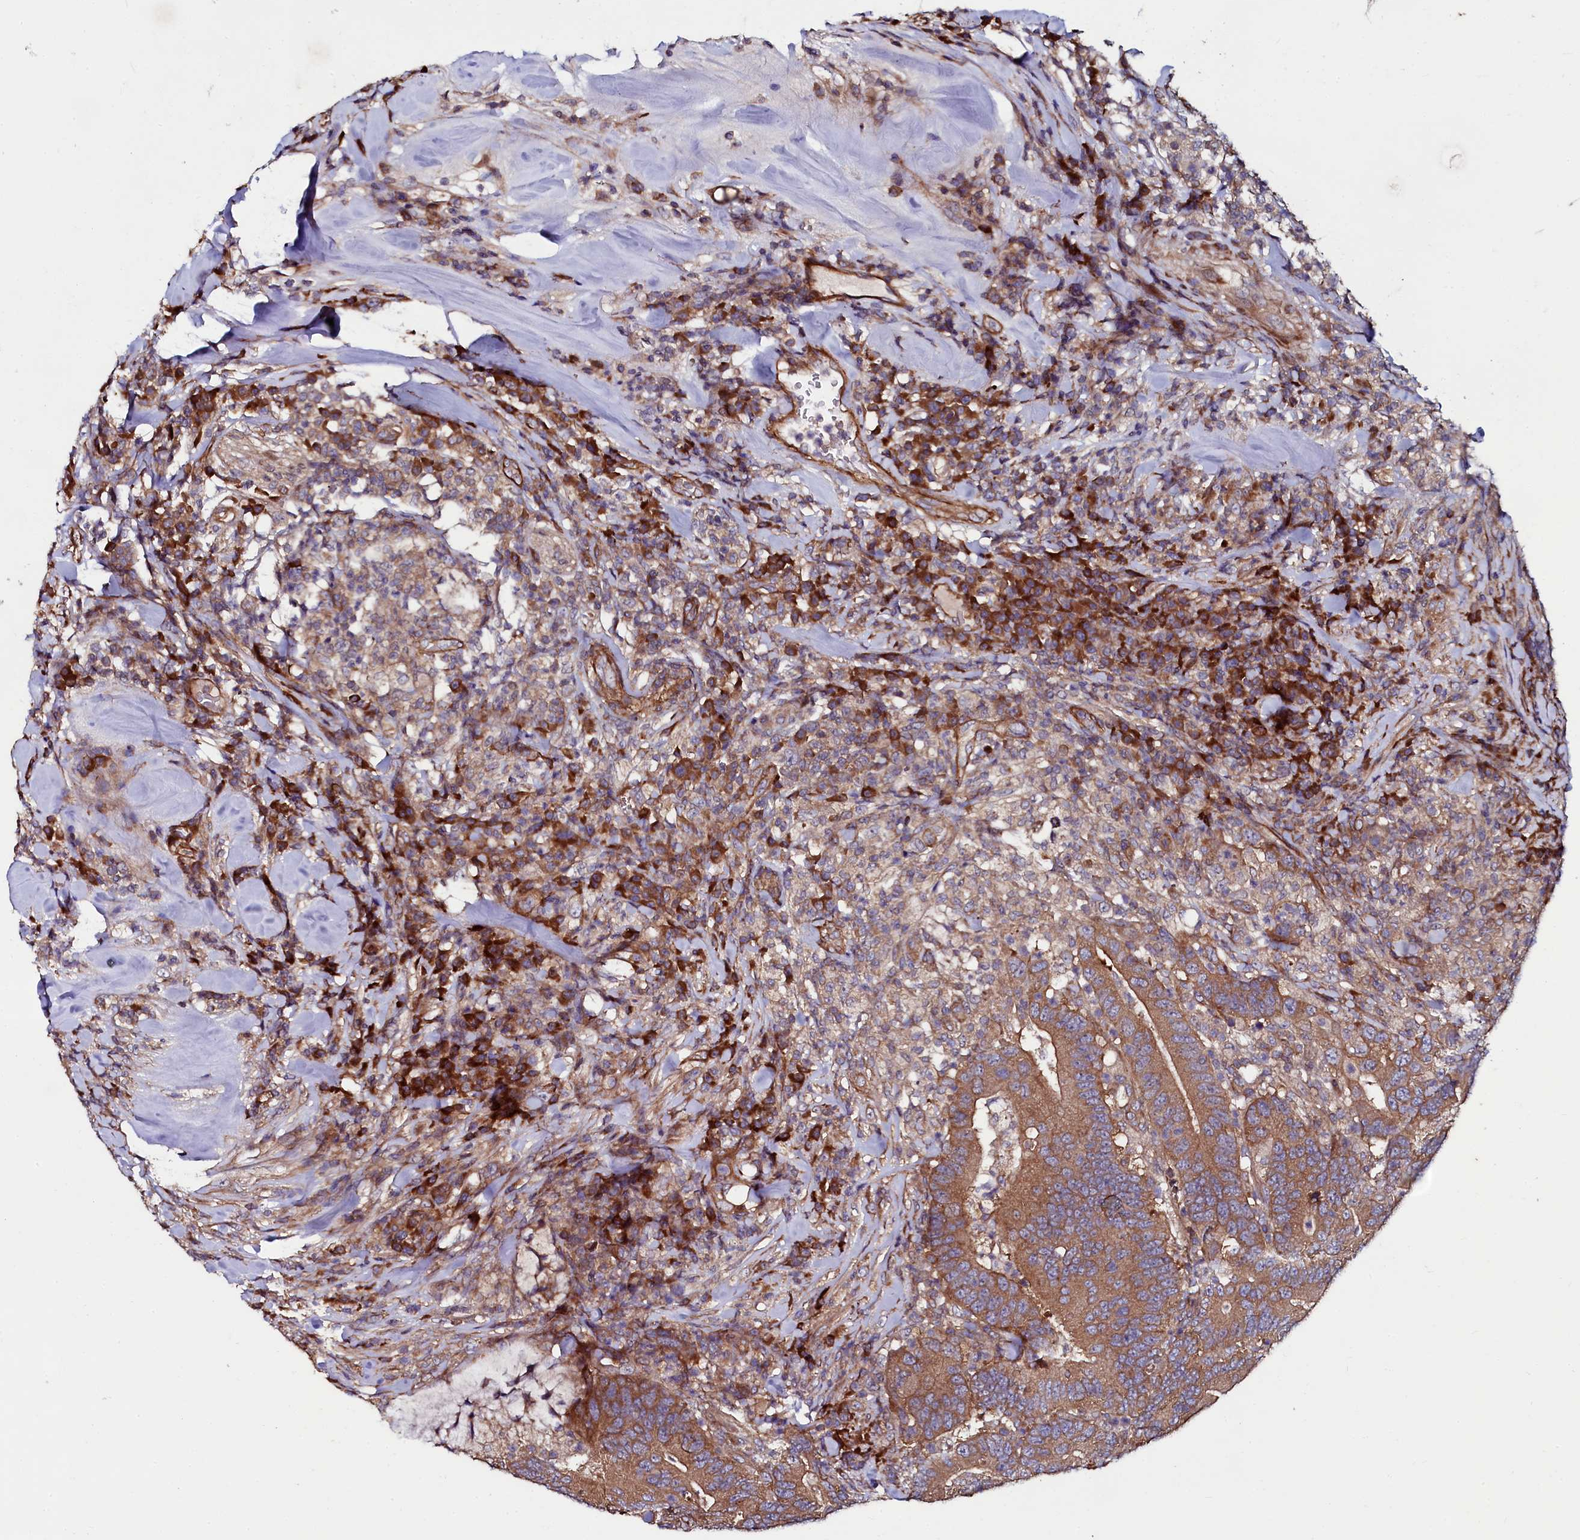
{"staining": {"intensity": "moderate", "quantity": ">75%", "location": "cytoplasmic/membranous"}, "tissue": "colorectal cancer", "cell_type": "Tumor cells", "image_type": "cancer", "snomed": [{"axis": "morphology", "description": "Adenocarcinoma, NOS"}, {"axis": "topography", "description": "Colon"}], "caption": "Approximately >75% of tumor cells in human colorectal cancer (adenocarcinoma) demonstrate moderate cytoplasmic/membranous protein positivity as visualized by brown immunohistochemical staining.", "gene": "USPL1", "patient": {"sex": "female", "age": 66}}